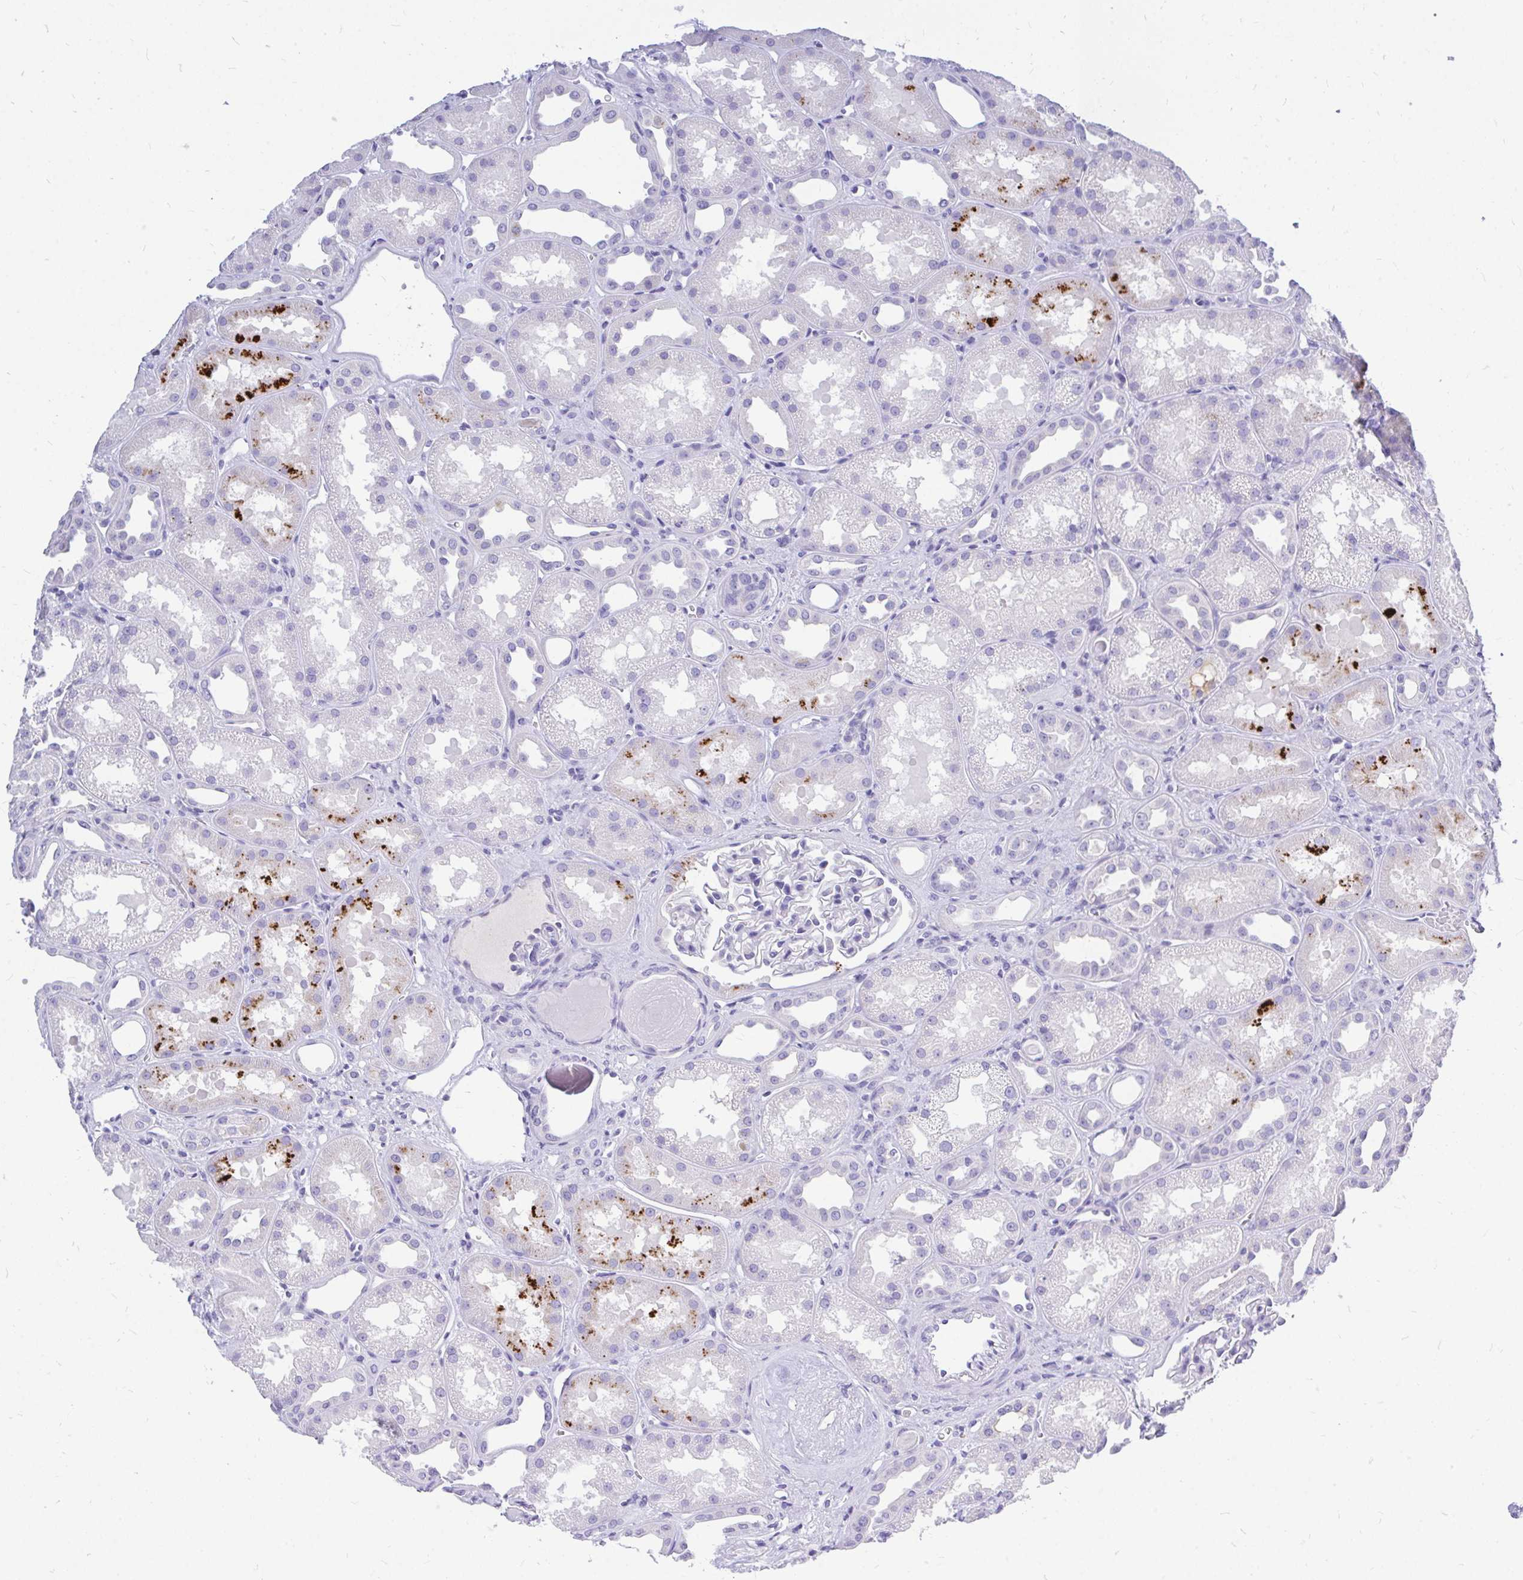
{"staining": {"intensity": "negative", "quantity": "none", "location": "none"}, "tissue": "kidney", "cell_type": "Cells in glomeruli", "image_type": "normal", "snomed": [{"axis": "morphology", "description": "Normal tissue, NOS"}, {"axis": "topography", "description": "Kidney"}], "caption": "The photomicrograph displays no significant positivity in cells in glomeruli of kidney.", "gene": "MAP1LC3A", "patient": {"sex": "male", "age": 61}}